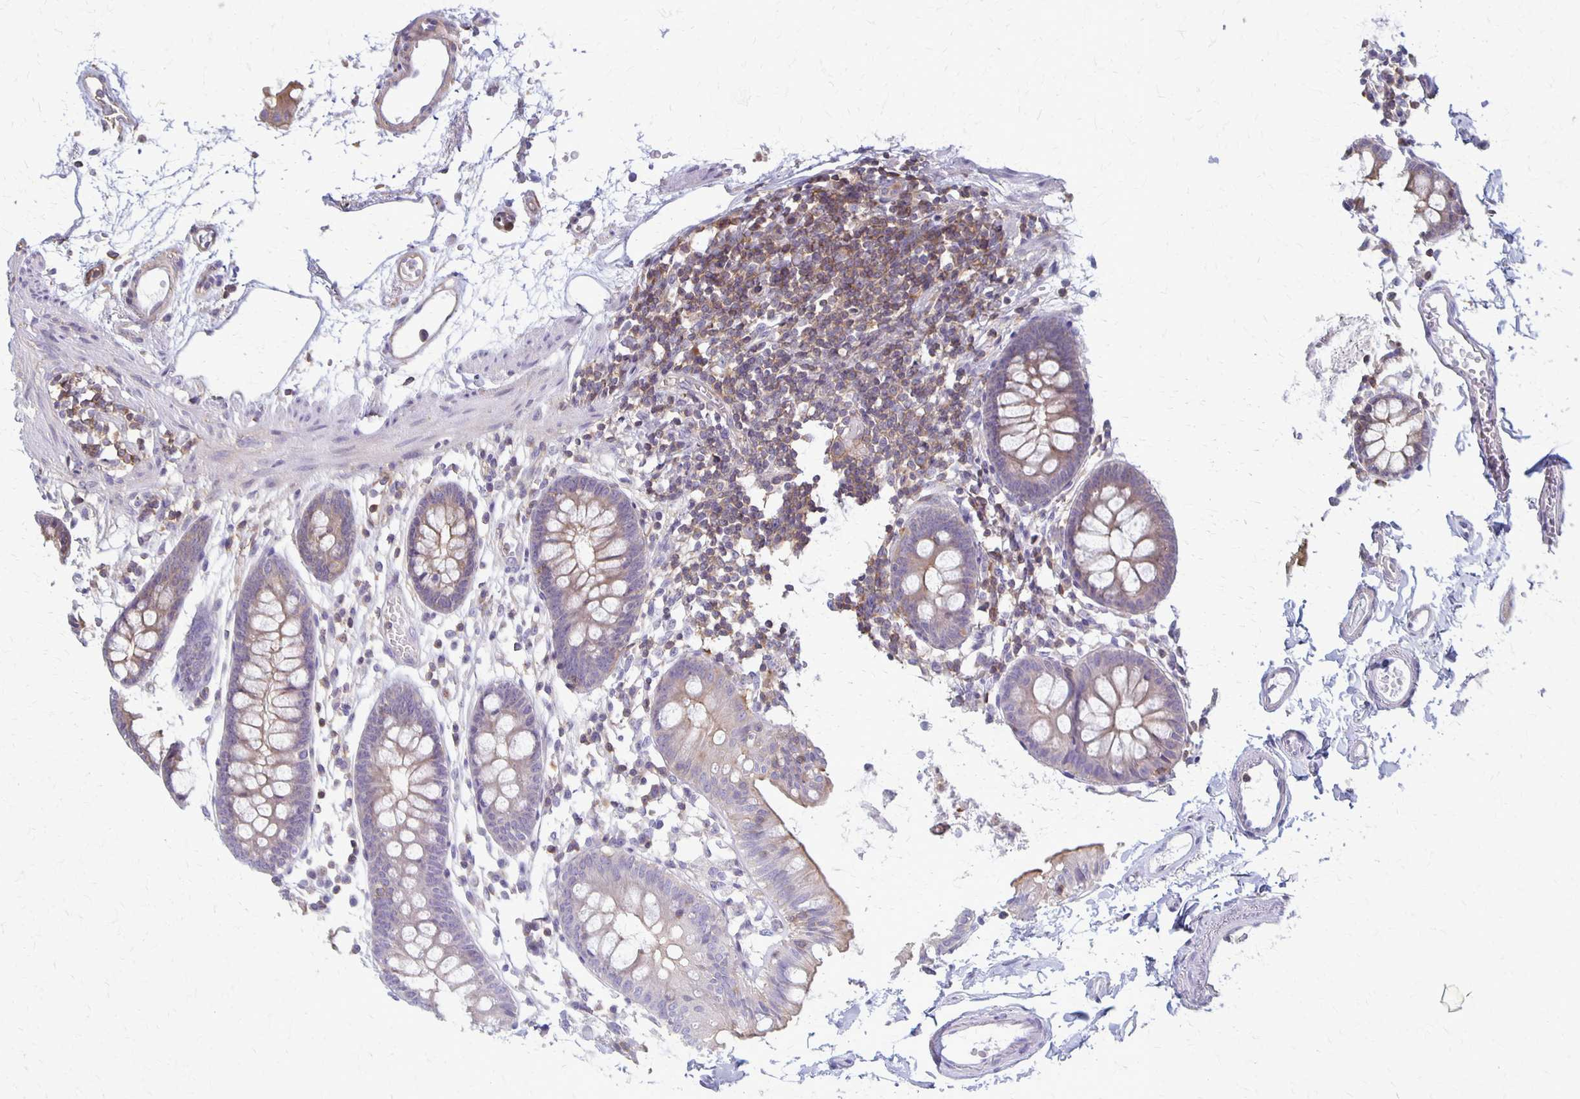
{"staining": {"intensity": "weak", "quantity": "25%-75%", "location": "cytoplasmic/membranous"}, "tissue": "colon", "cell_type": "Endothelial cells", "image_type": "normal", "snomed": [{"axis": "morphology", "description": "Normal tissue, NOS"}, {"axis": "topography", "description": "Colon"}], "caption": "DAB (3,3'-diaminobenzidine) immunohistochemical staining of unremarkable colon demonstrates weak cytoplasmic/membranous protein expression in about 25%-75% of endothelial cells.", "gene": "SEPTIN5", "patient": {"sex": "female", "age": 84}}